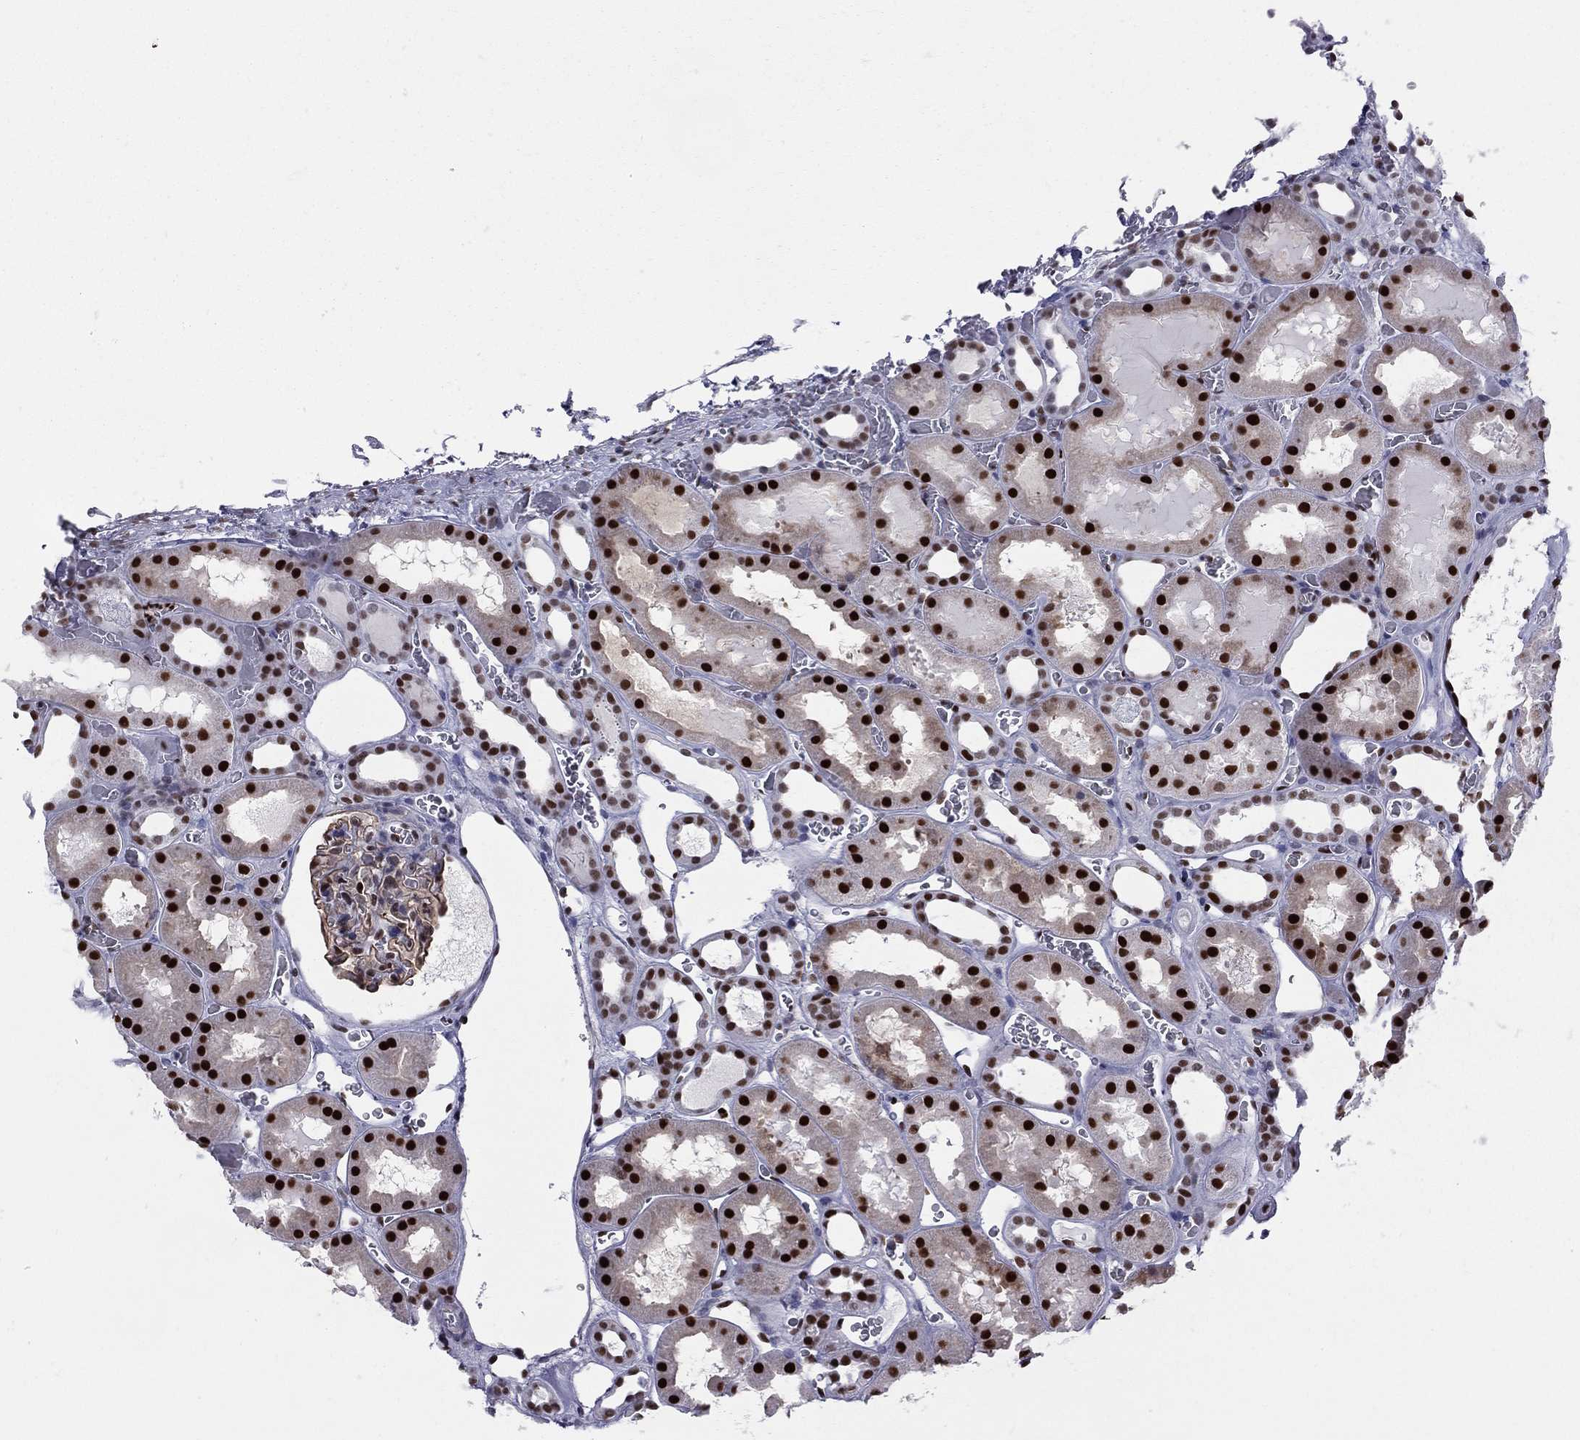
{"staining": {"intensity": "strong", "quantity": "25%-75%", "location": "nuclear"}, "tissue": "kidney", "cell_type": "Cells in glomeruli", "image_type": "normal", "snomed": [{"axis": "morphology", "description": "Normal tissue, NOS"}, {"axis": "topography", "description": "Kidney"}], "caption": "This is a micrograph of immunohistochemistry (IHC) staining of normal kidney, which shows strong positivity in the nuclear of cells in glomeruli.", "gene": "PCGF3", "patient": {"sex": "female", "age": 41}}